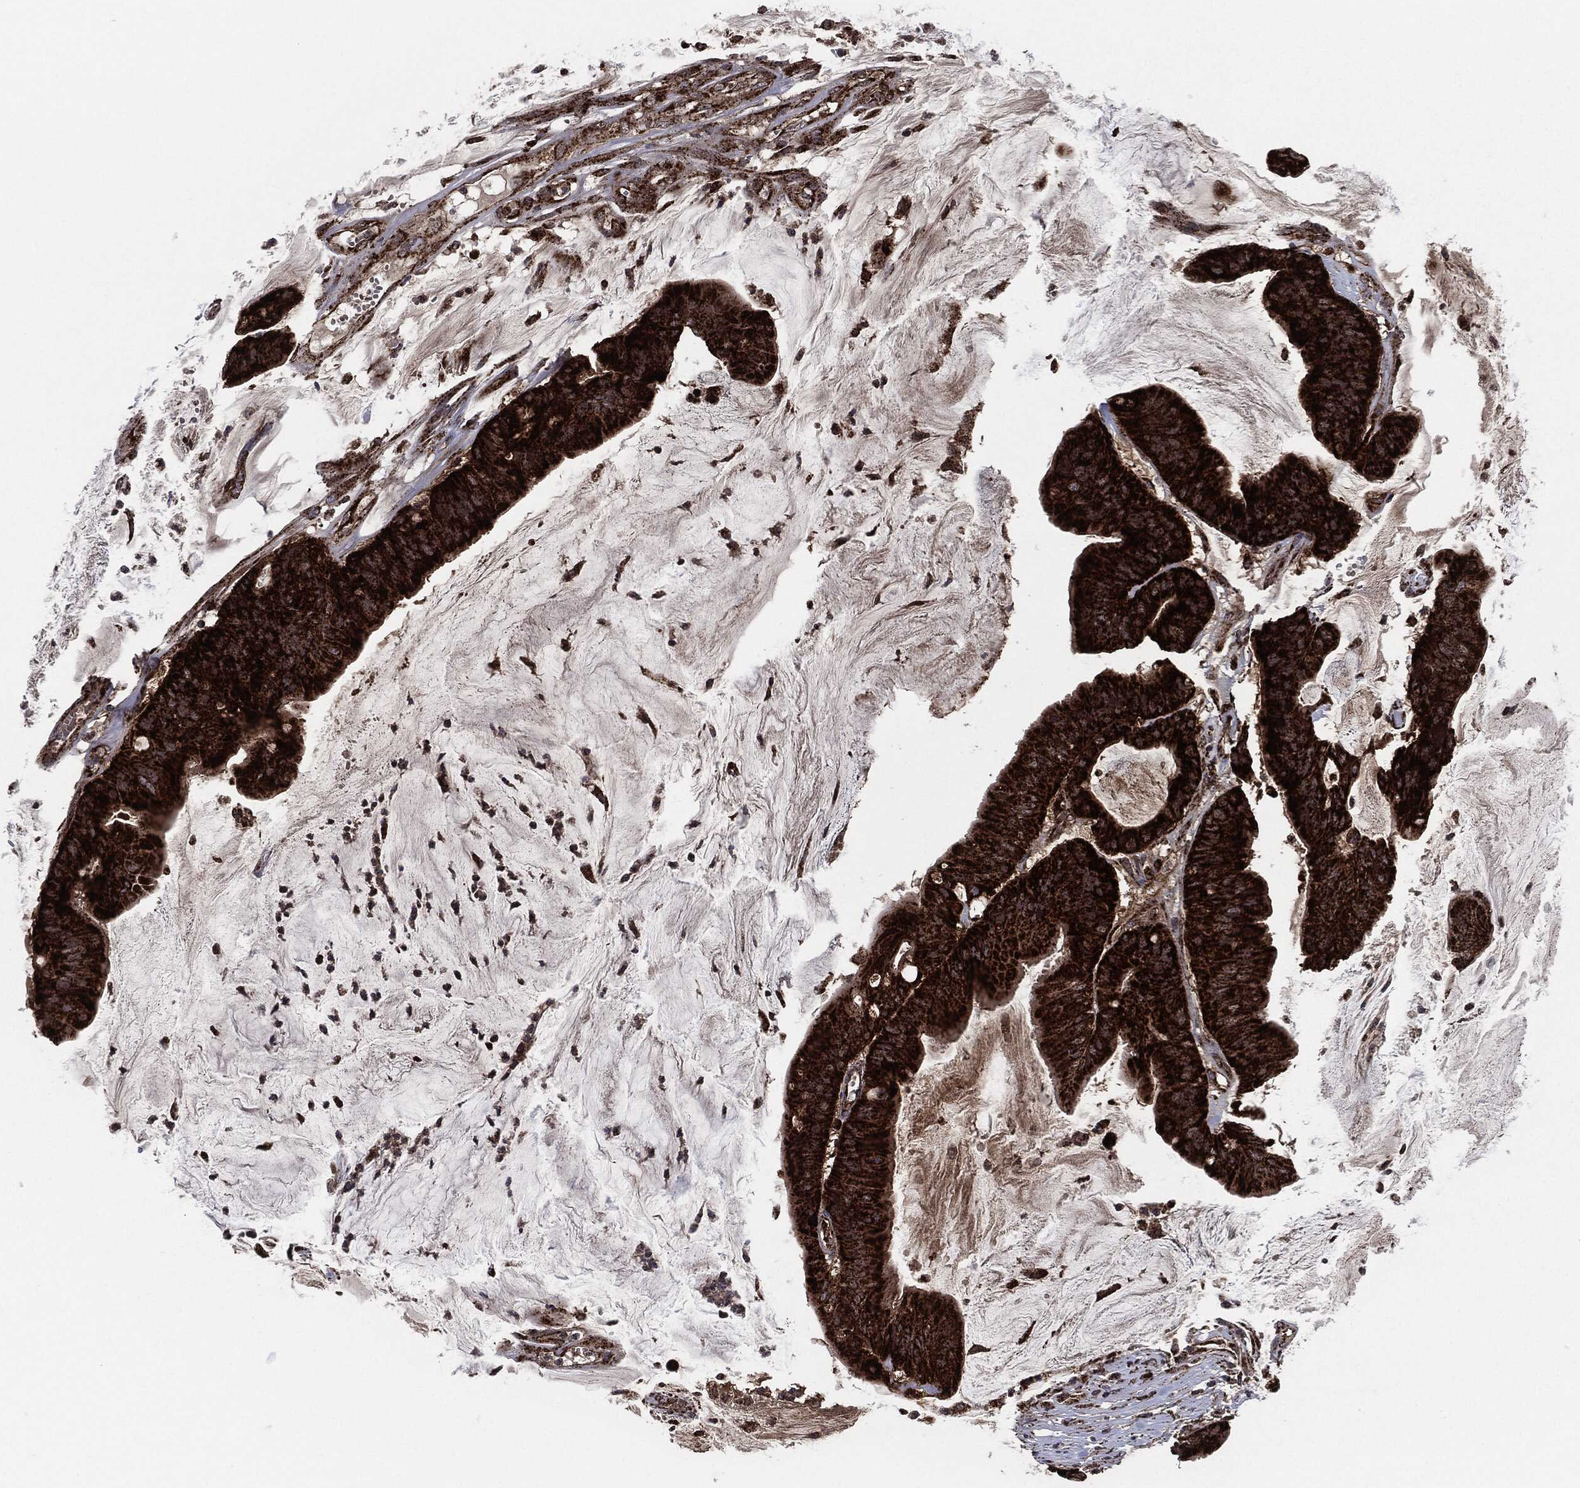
{"staining": {"intensity": "strong", "quantity": ">75%", "location": "cytoplasmic/membranous"}, "tissue": "colorectal cancer", "cell_type": "Tumor cells", "image_type": "cancer", "snomed": [{"axis": "morphology", "description": "Adenocarcinoma, NOS"}, {"axis": "topography", "description": "Colon"}], "caption": "Colorectal cancer stained with a brown dye demonstrates strong cytoplasmic/membranous positive staining in about >75% of tumor cells.", "gene": "FH", "patient": {"sex": "female", "age": 69}}